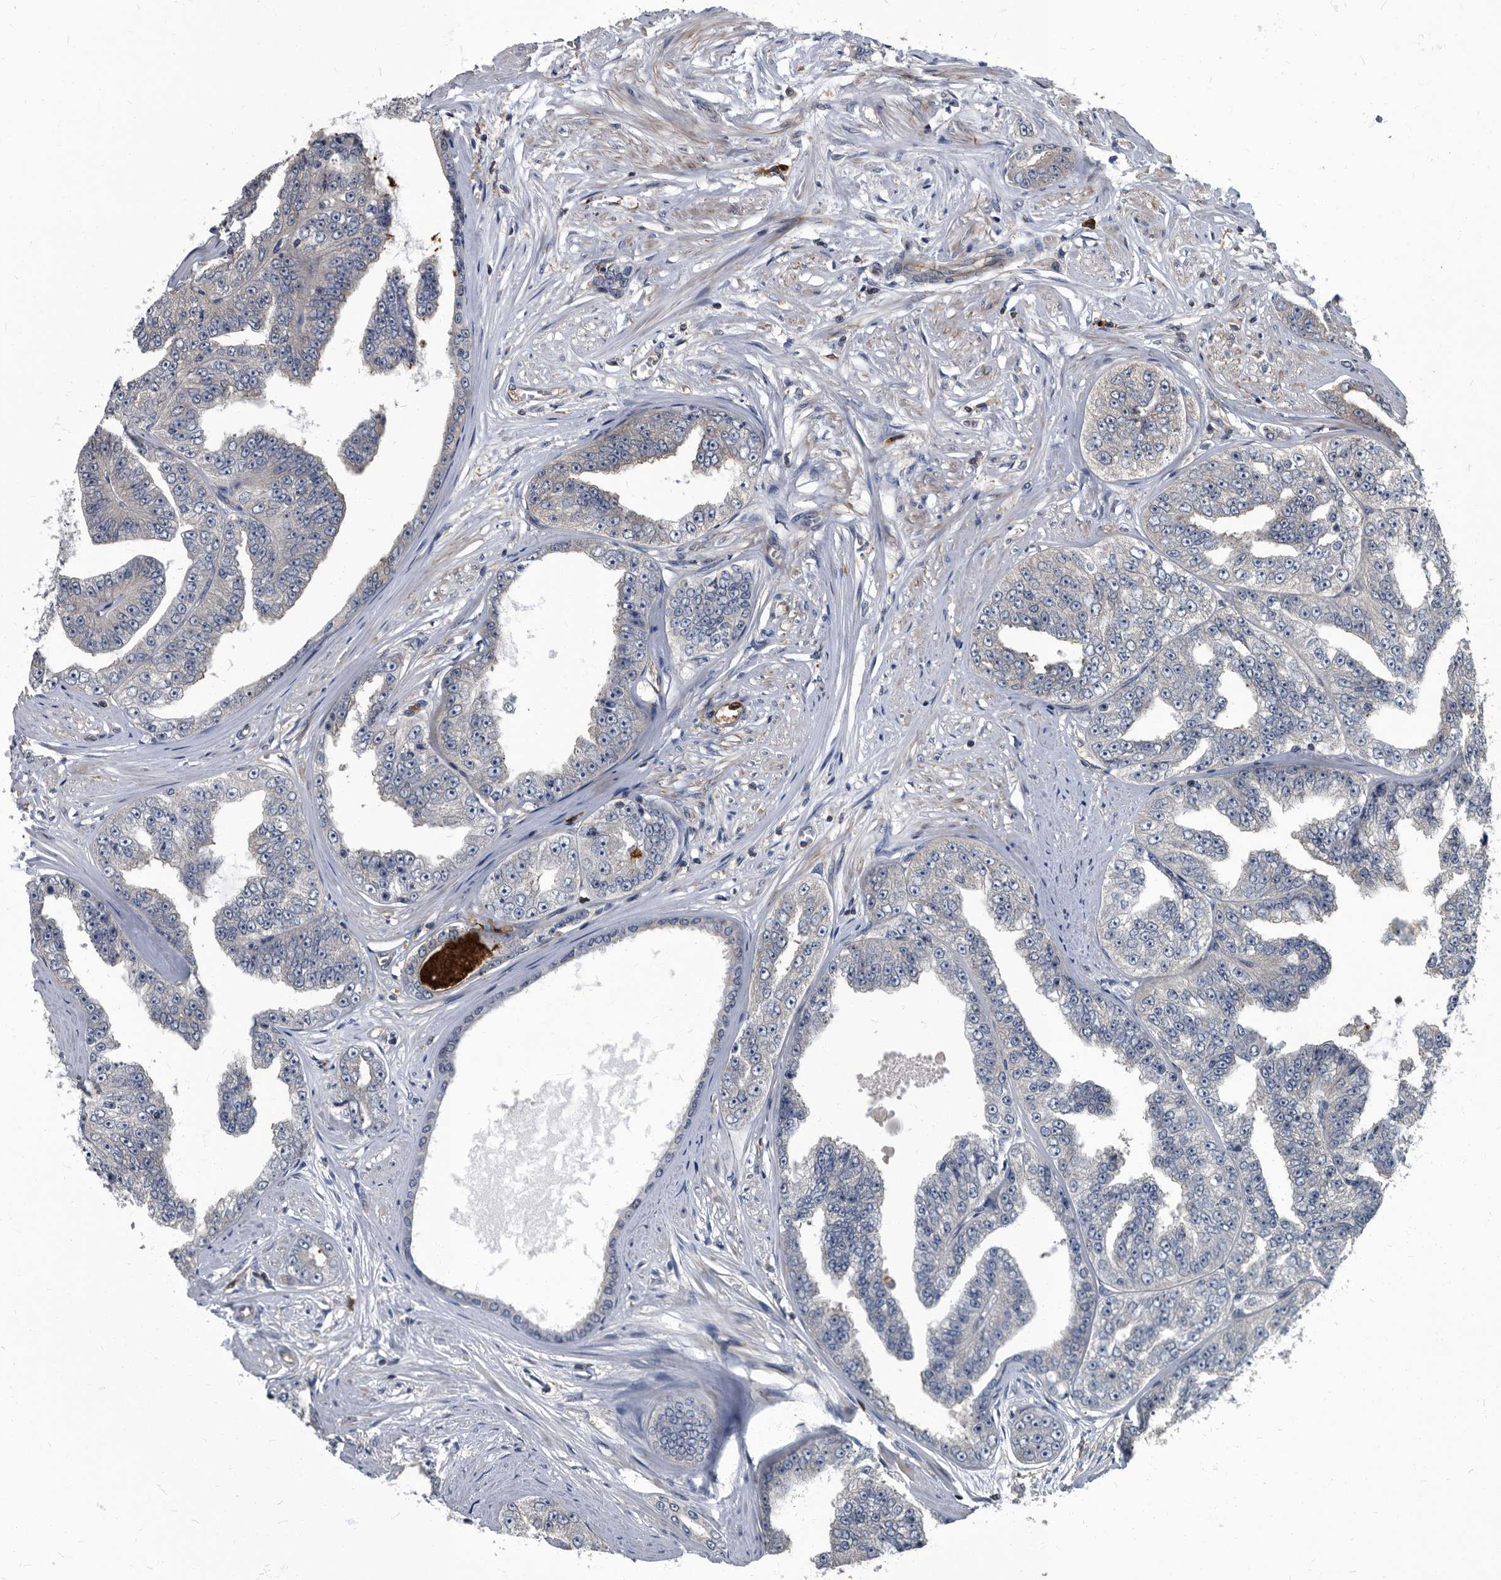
{"staining": {"intensity": "negative", "quantity": "none", "location": "none"}, "tissue": "prostate cancer", "cell_type": "Tumor cells", "image_type": "cancer", "snomed": [{"axis": "morphology", "description": "Adenocarcinoma, High grade"}, {"axis": "topography", "description": "Prostate"}], "caption": "High magnification brightfield microscopy of prostate high-grade adenocarcinoma stained with DAB (brown) and counterstained with hematoxylin (blue): tumor cells show no significant positivity.", "gene": "CDV3", "patient": {"sex": "male", "age": 71}}